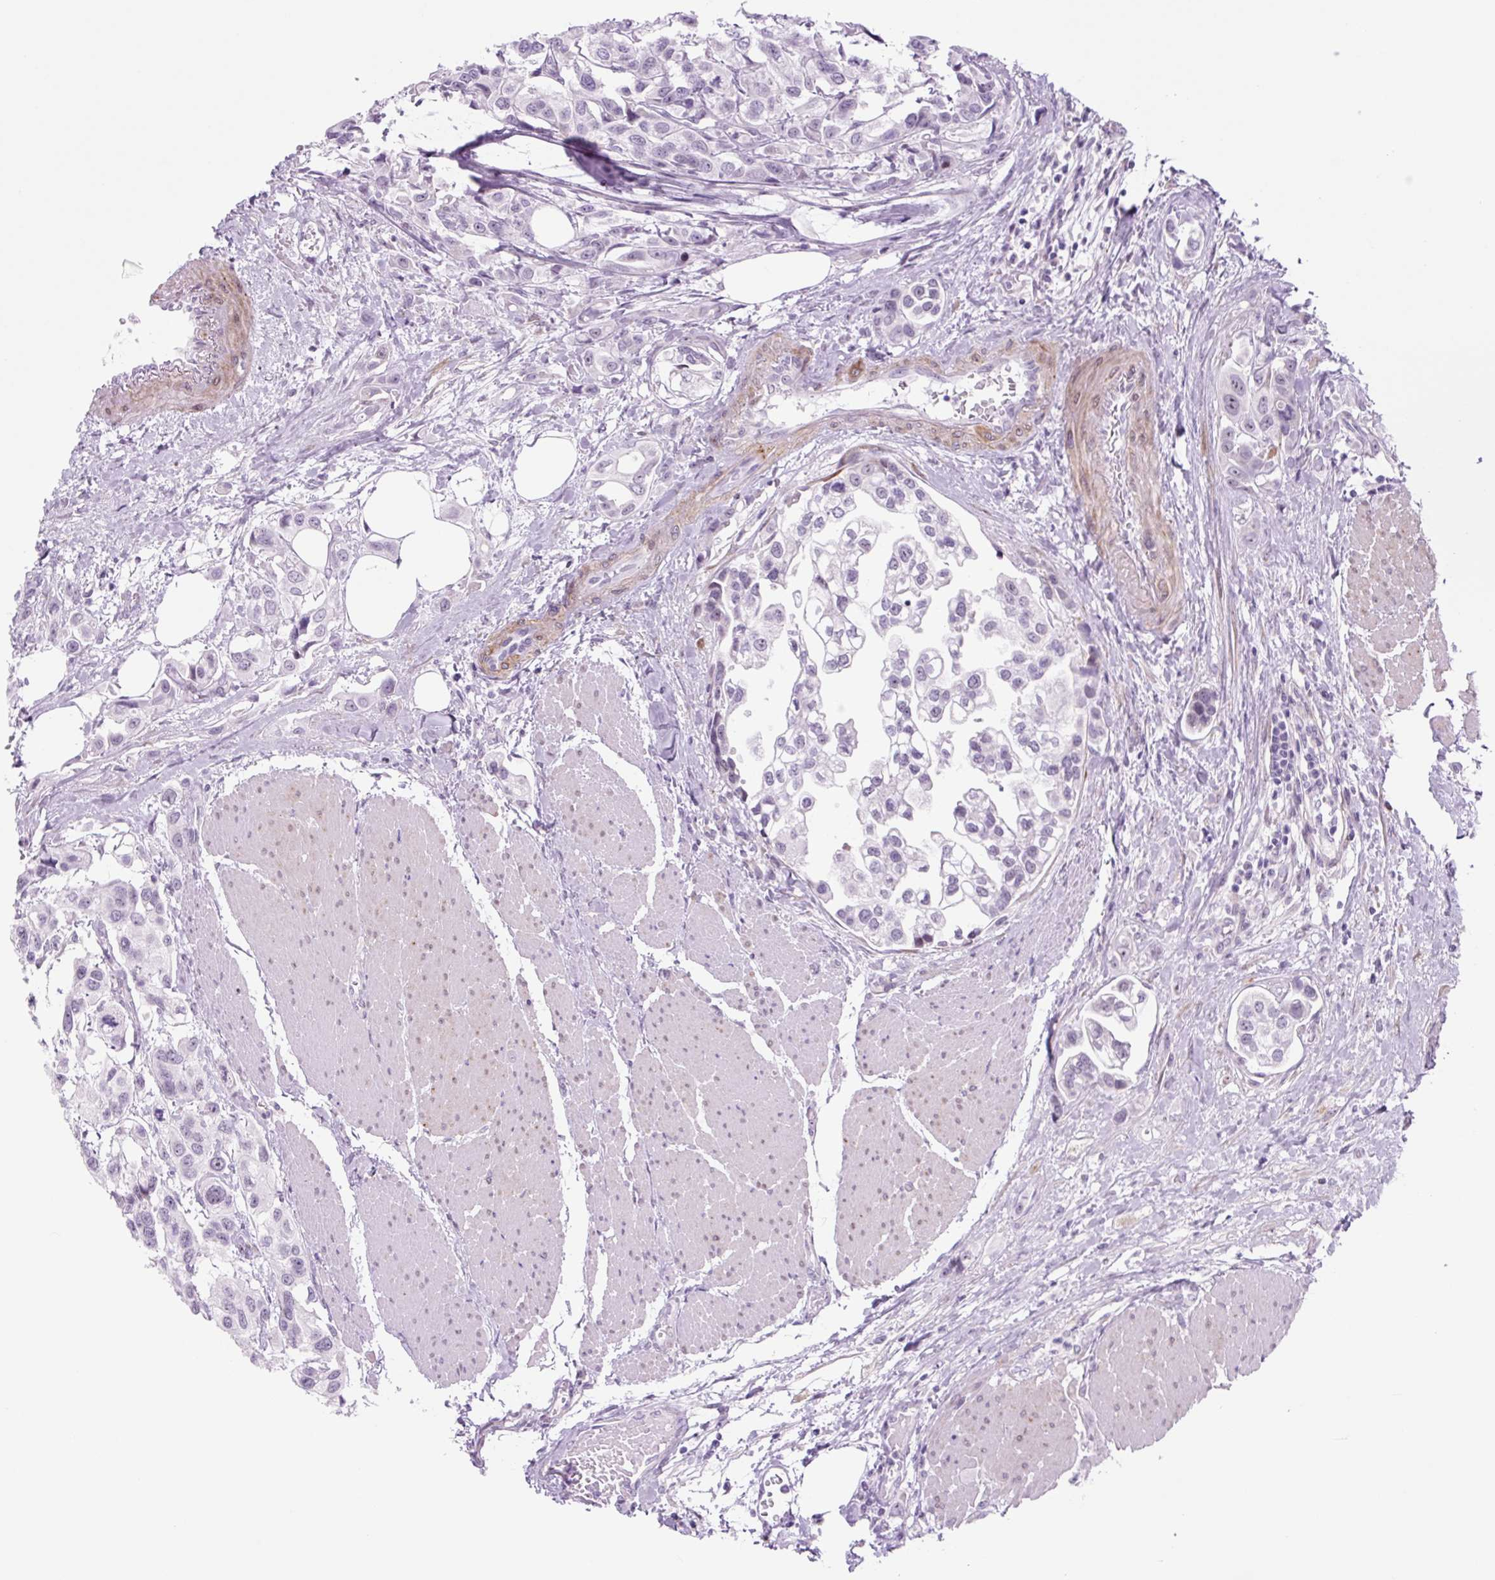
{"staining": {"intensity": "negative", "quantity": "none", "location": "none"}, "tissue": "urothelial cancer", "cell_type": "Tumor cells", "image_type": "cancer", "snomed": [{"axis": "morphology", "description": "Urothelial carcinoma, High grade"}, {"axis": "topography", "description": "Urinary bladder"}], "caption": "A photomicrograph of urothelial cancer stained for a protein exhibits no brown staining in tumor cells. The staining was performed using DAB to visualize the protein expression in brown, while the nuclei were stained in blue with hematoxylin (Magnification: 20x).", "gene": "RRS1", "patient": {"sex": "male", "age": 67}}